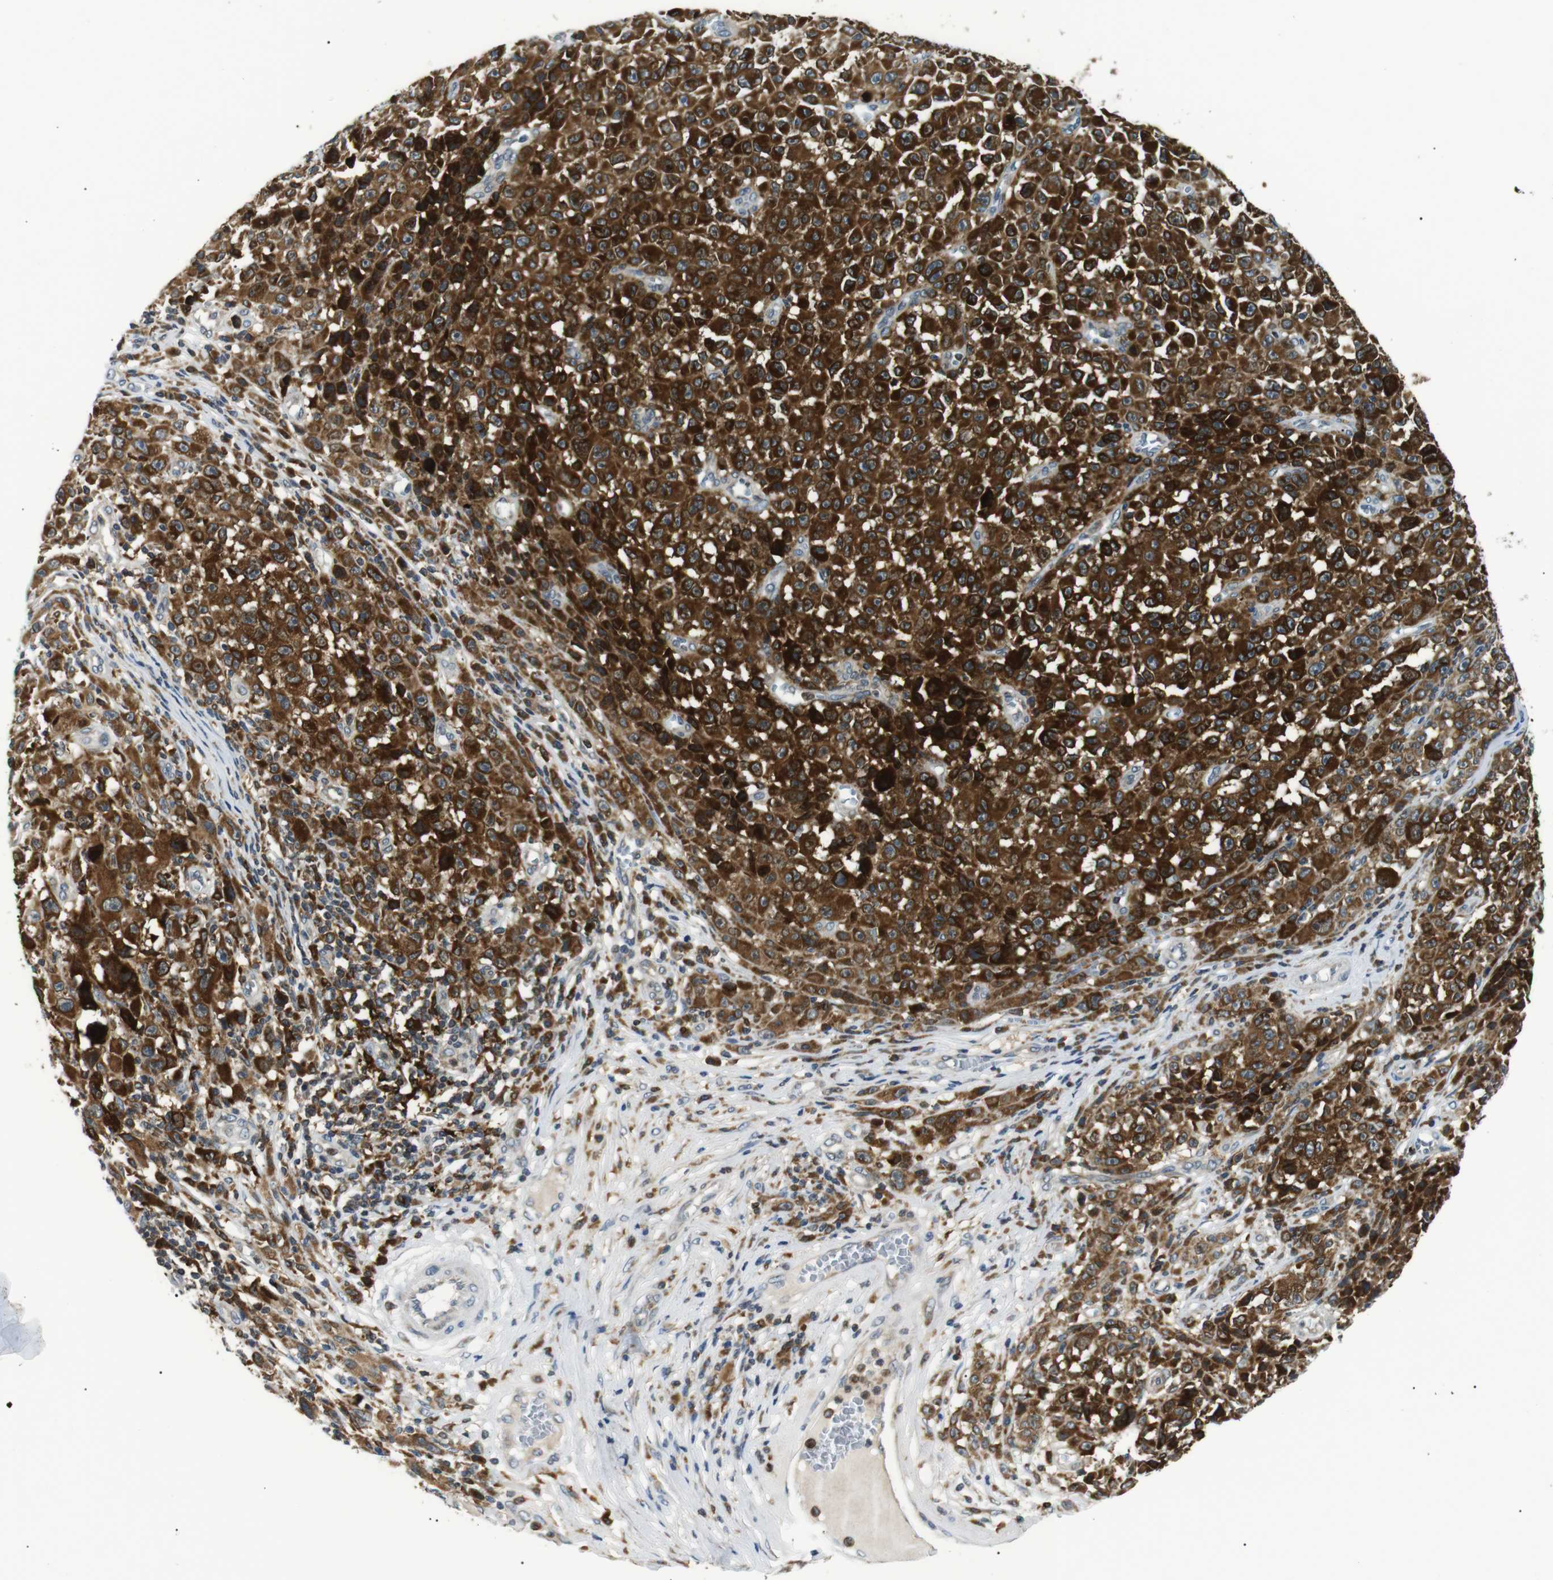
{"staining": {"intensity": "strong", "quantity": ">75%", "location": "cytoplasmic/membranous"}, "tissue": "melanoma", "cell_type": "Tumor cells", "image_type": "cancer", "snomed": [{"axis": "morphology", "description": "Malignant melanoma, NOS"}, {"axis": "topography", "description": "Skin"}], "caption": "Immunohistochemical staining of human melanoma exhibits strong cytoplasmic/membranous protein staining in approximately >75% of tumor cells. Nuclei are stained in blue.", "gene": "RAB9A", "patient": {"sex": "female", "age": 82}}